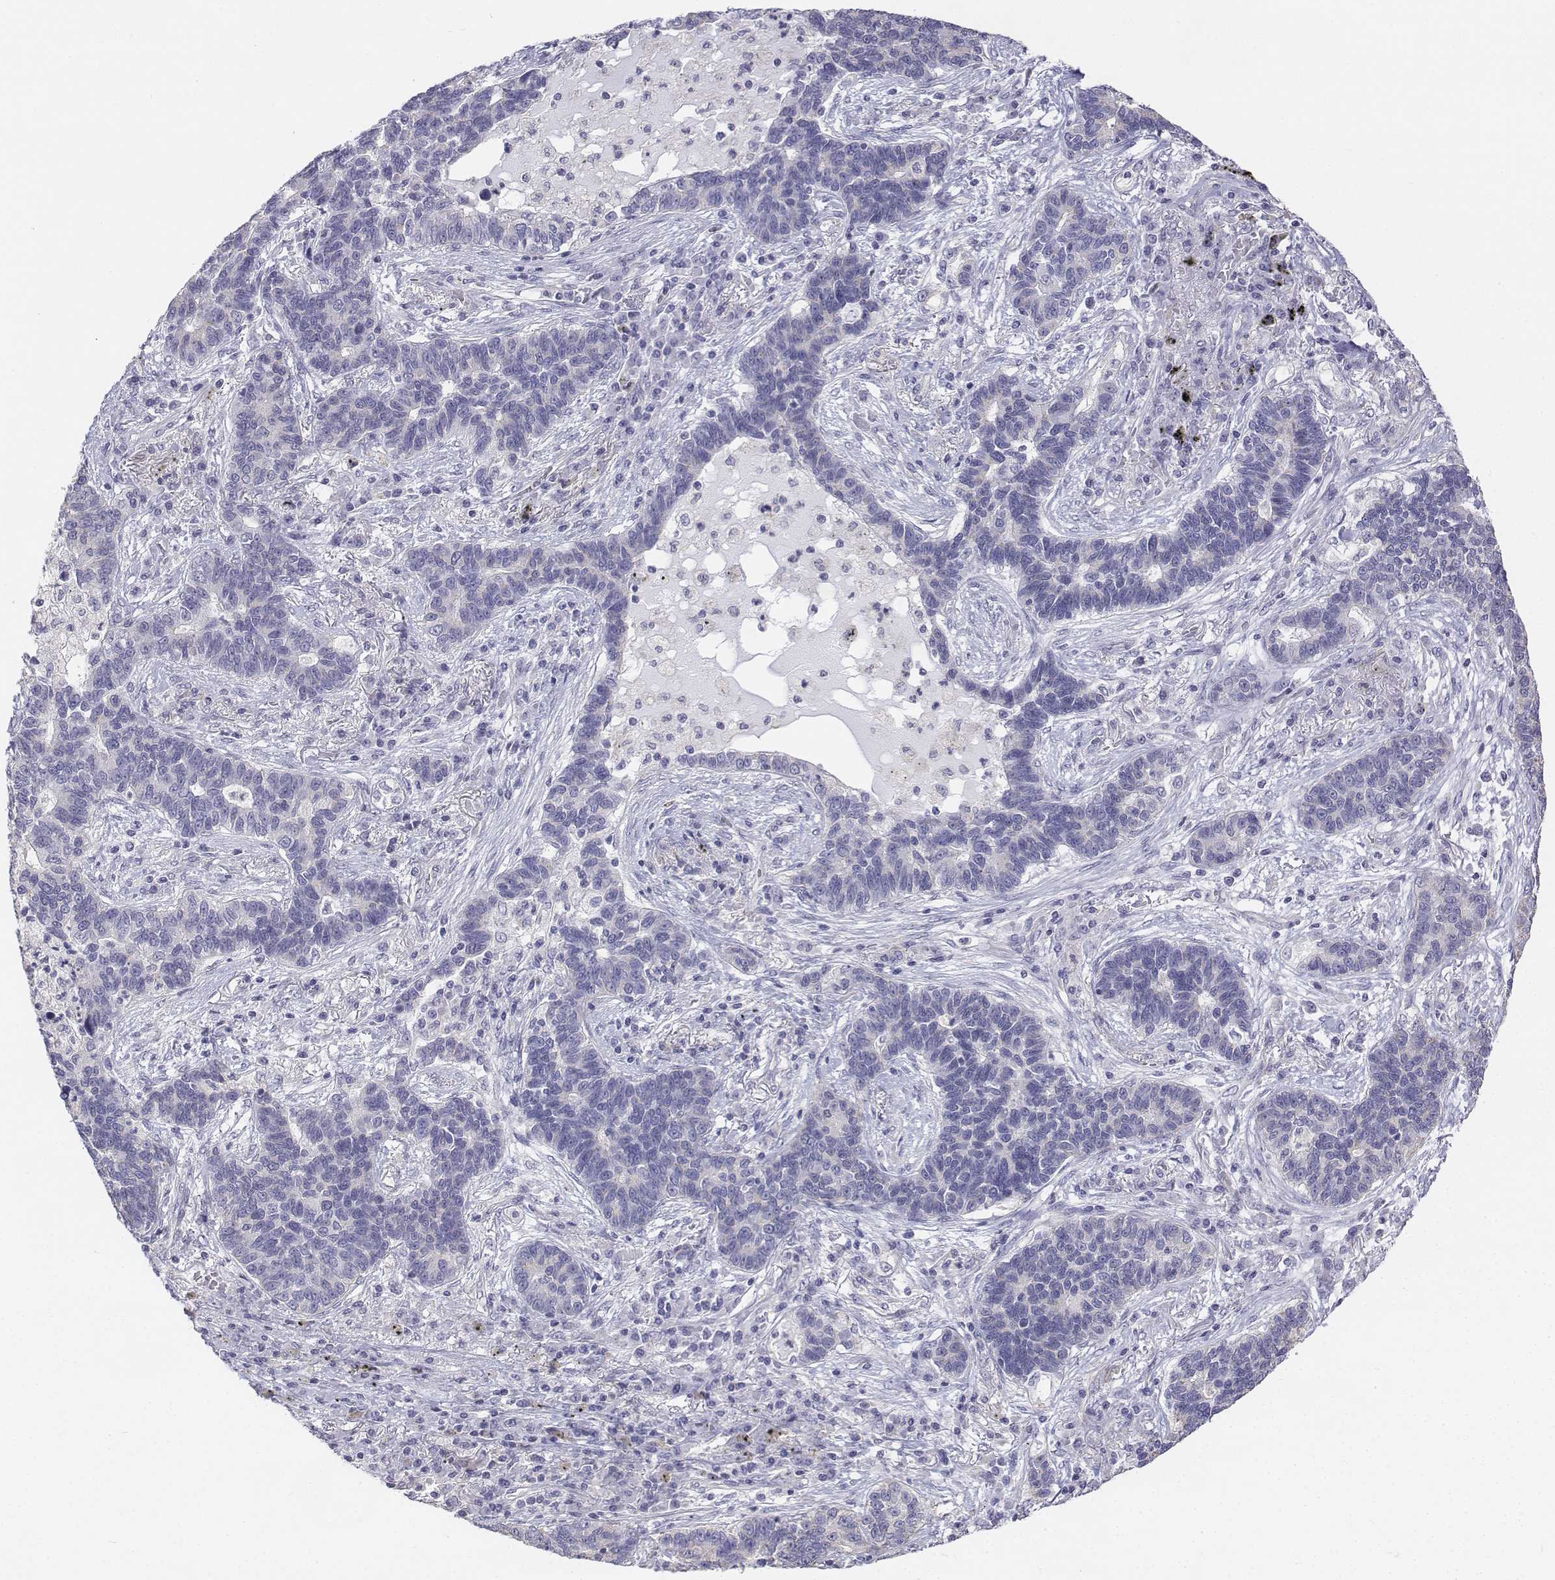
{"staining": {"intensity": "negative", "quantity": "none", "location": "none"}, "tissue": "lung cancer", "cell_type": "Tumor cells", "image_type": "cancer", "snomed": [{"axis": "morphology", "description": "Adenocarcinoma, NOS"}, {"axis": "topography", "description": "Lung"}], "caption": "There is no significant staining in tumor cells of lung adenocarcinoma.", "gene": "LGSN", "patient": {"sex": "female", "age": 57}}